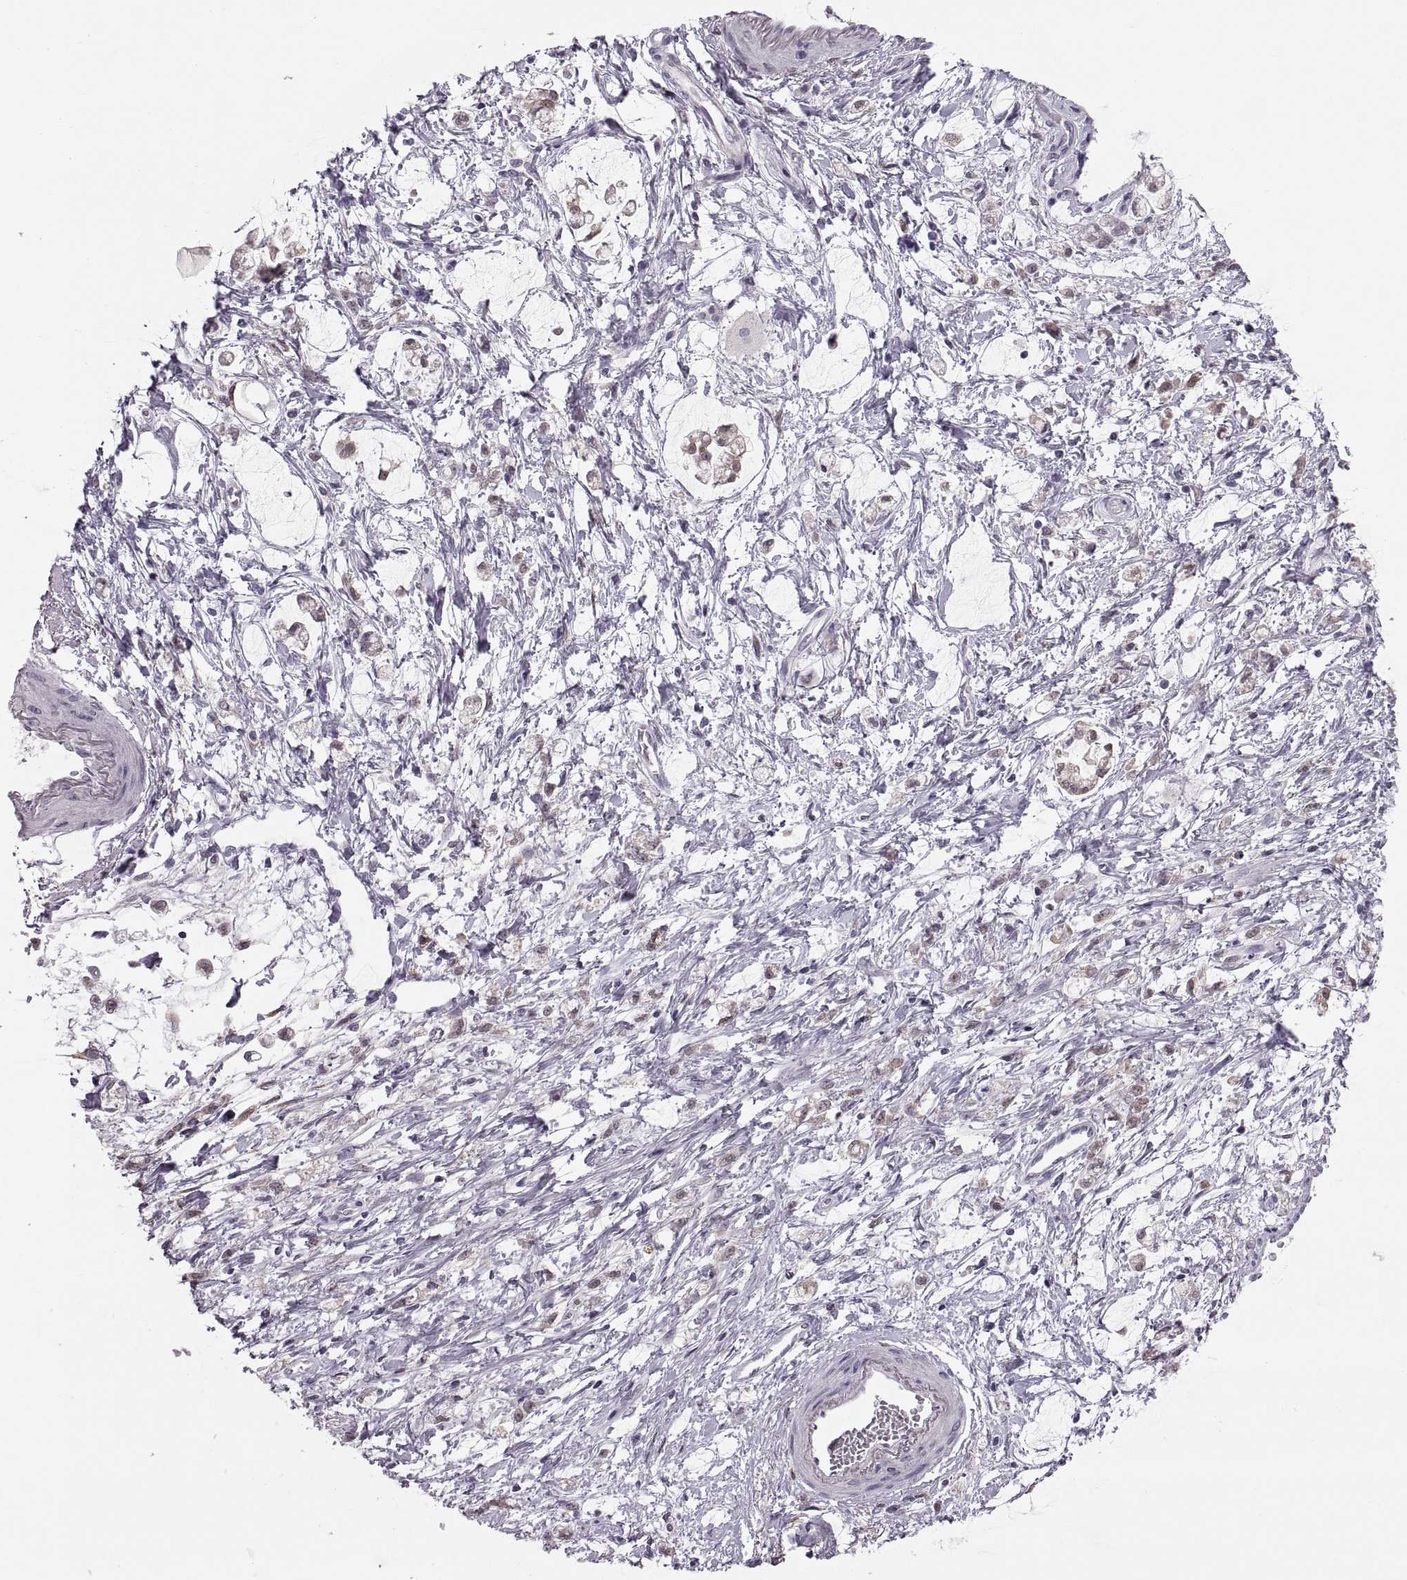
{"staining": {"intensity": "weak", "quantity": "25%-75%", "location": "cytoplasmic/membranous"}, "tissue": "stomach cancer", "cell_type": "Tumor cells", "image_type": "cancer", "snomed": [{"axis": "morphology", "description": "Adenocarcinoma, NOS"}, {"axis": "topography", "description": "Stomach"}], "caption": "About 25%-75% of tumor cells in stomach adenocarcinoma show weak cytoplasmic/membranous protein staining as visualized by brown immunohistochemical staining.", "gene": "ADH6", "patient": {"sex": "female", "age": 60}}